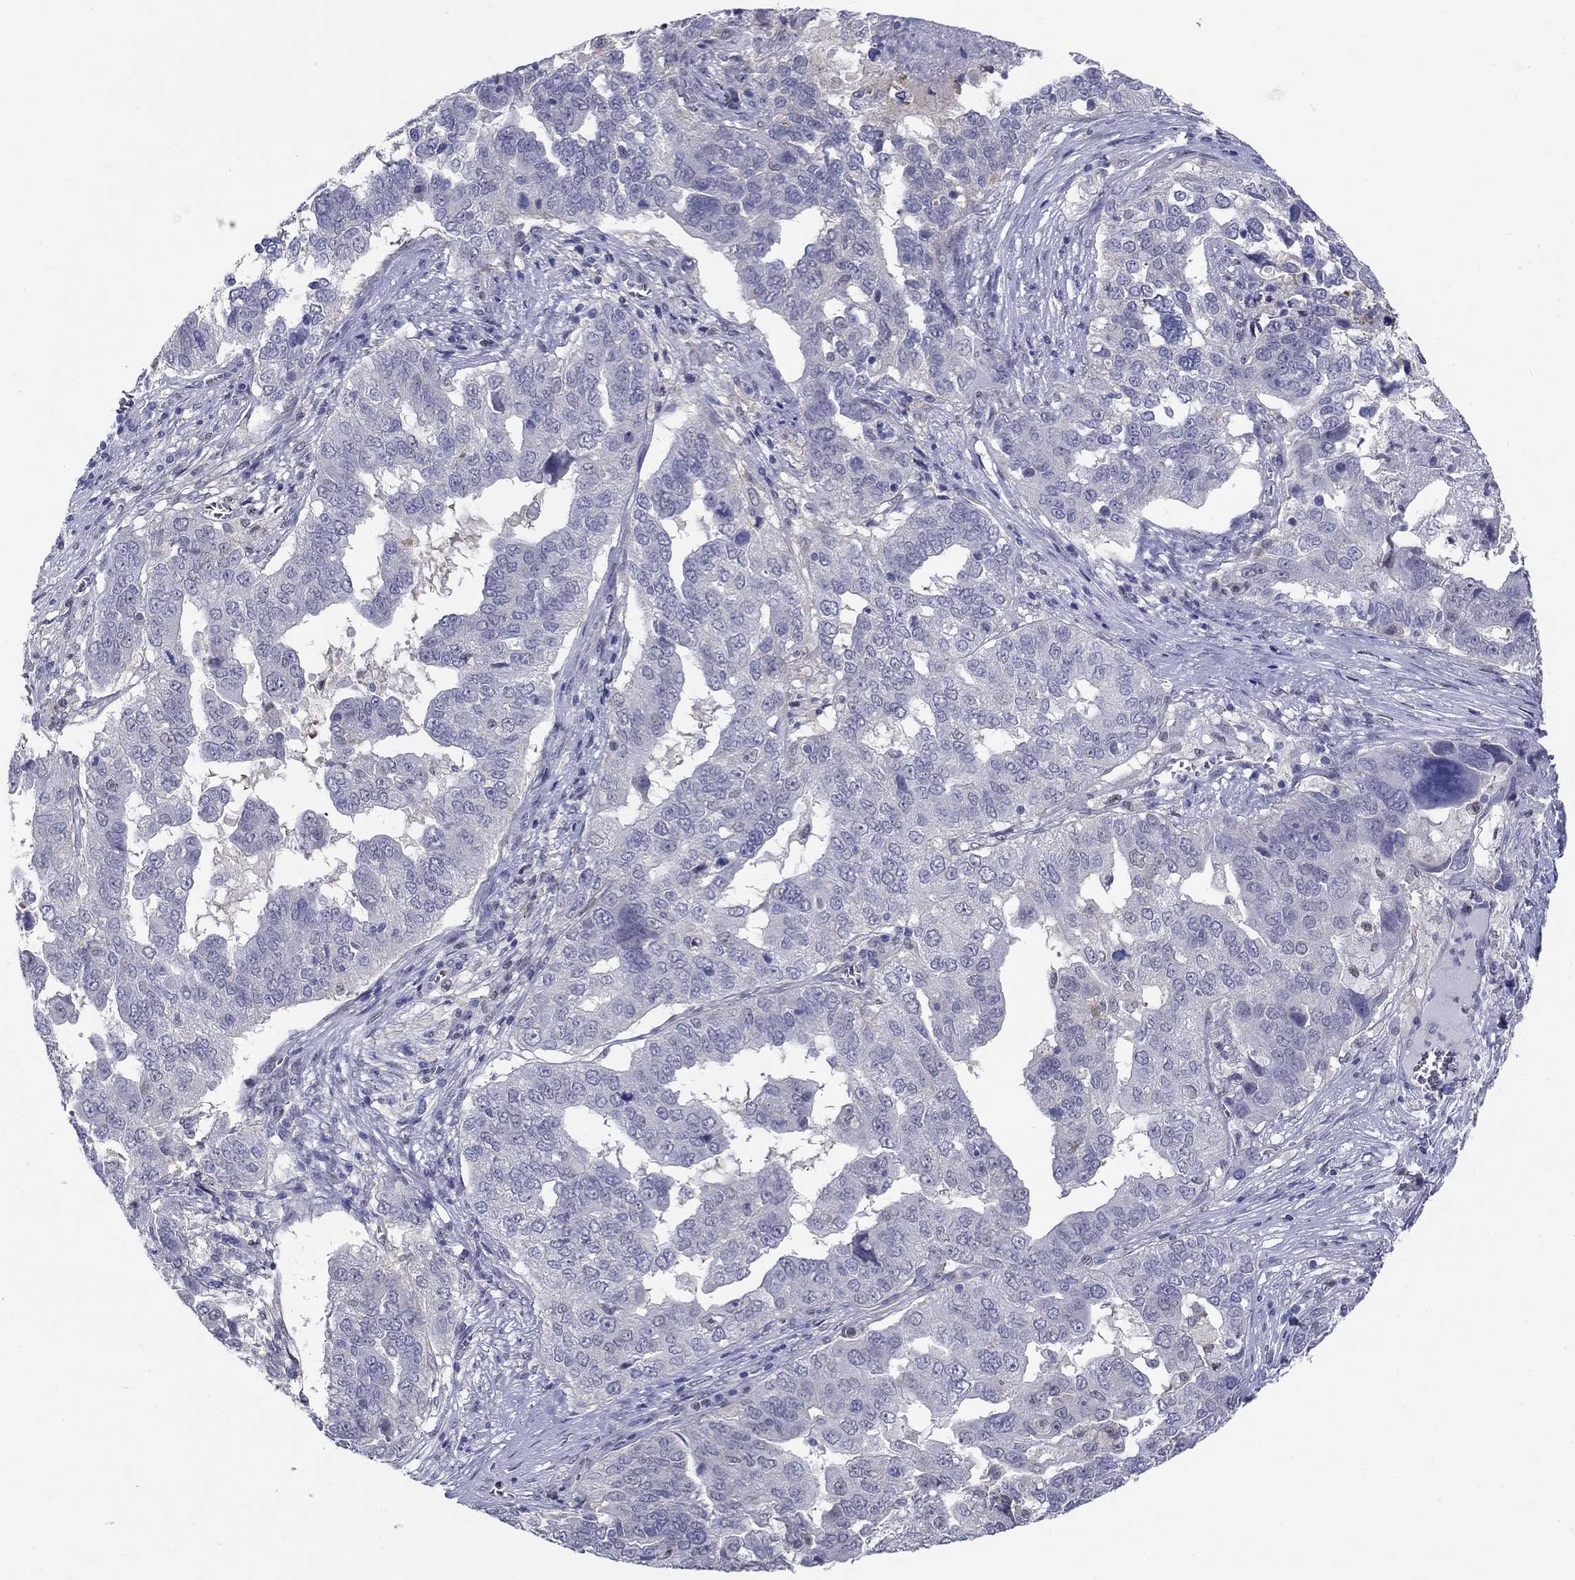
{"staining": {"intensity": "negative", "quantity": "none", "location": "none"}, "tissue": "ovarian cancer", "cell_type": "Tumor cells", "image_type": "cancer", "snomed": [{"axis": "morphology", "description": "Carcinoma, endometroid"}, {"axis": "topography", "description": "Soft tissue"}, {"axis": "topography", "description": "Ovary"}], "caption": "Tumor cells are negative for protein expression in human ovarian cancer. (IHC, brightfield microscopy, high magnification).", "gene": "EGFLAM", "patient": {"sex": "female", "age": 52}}